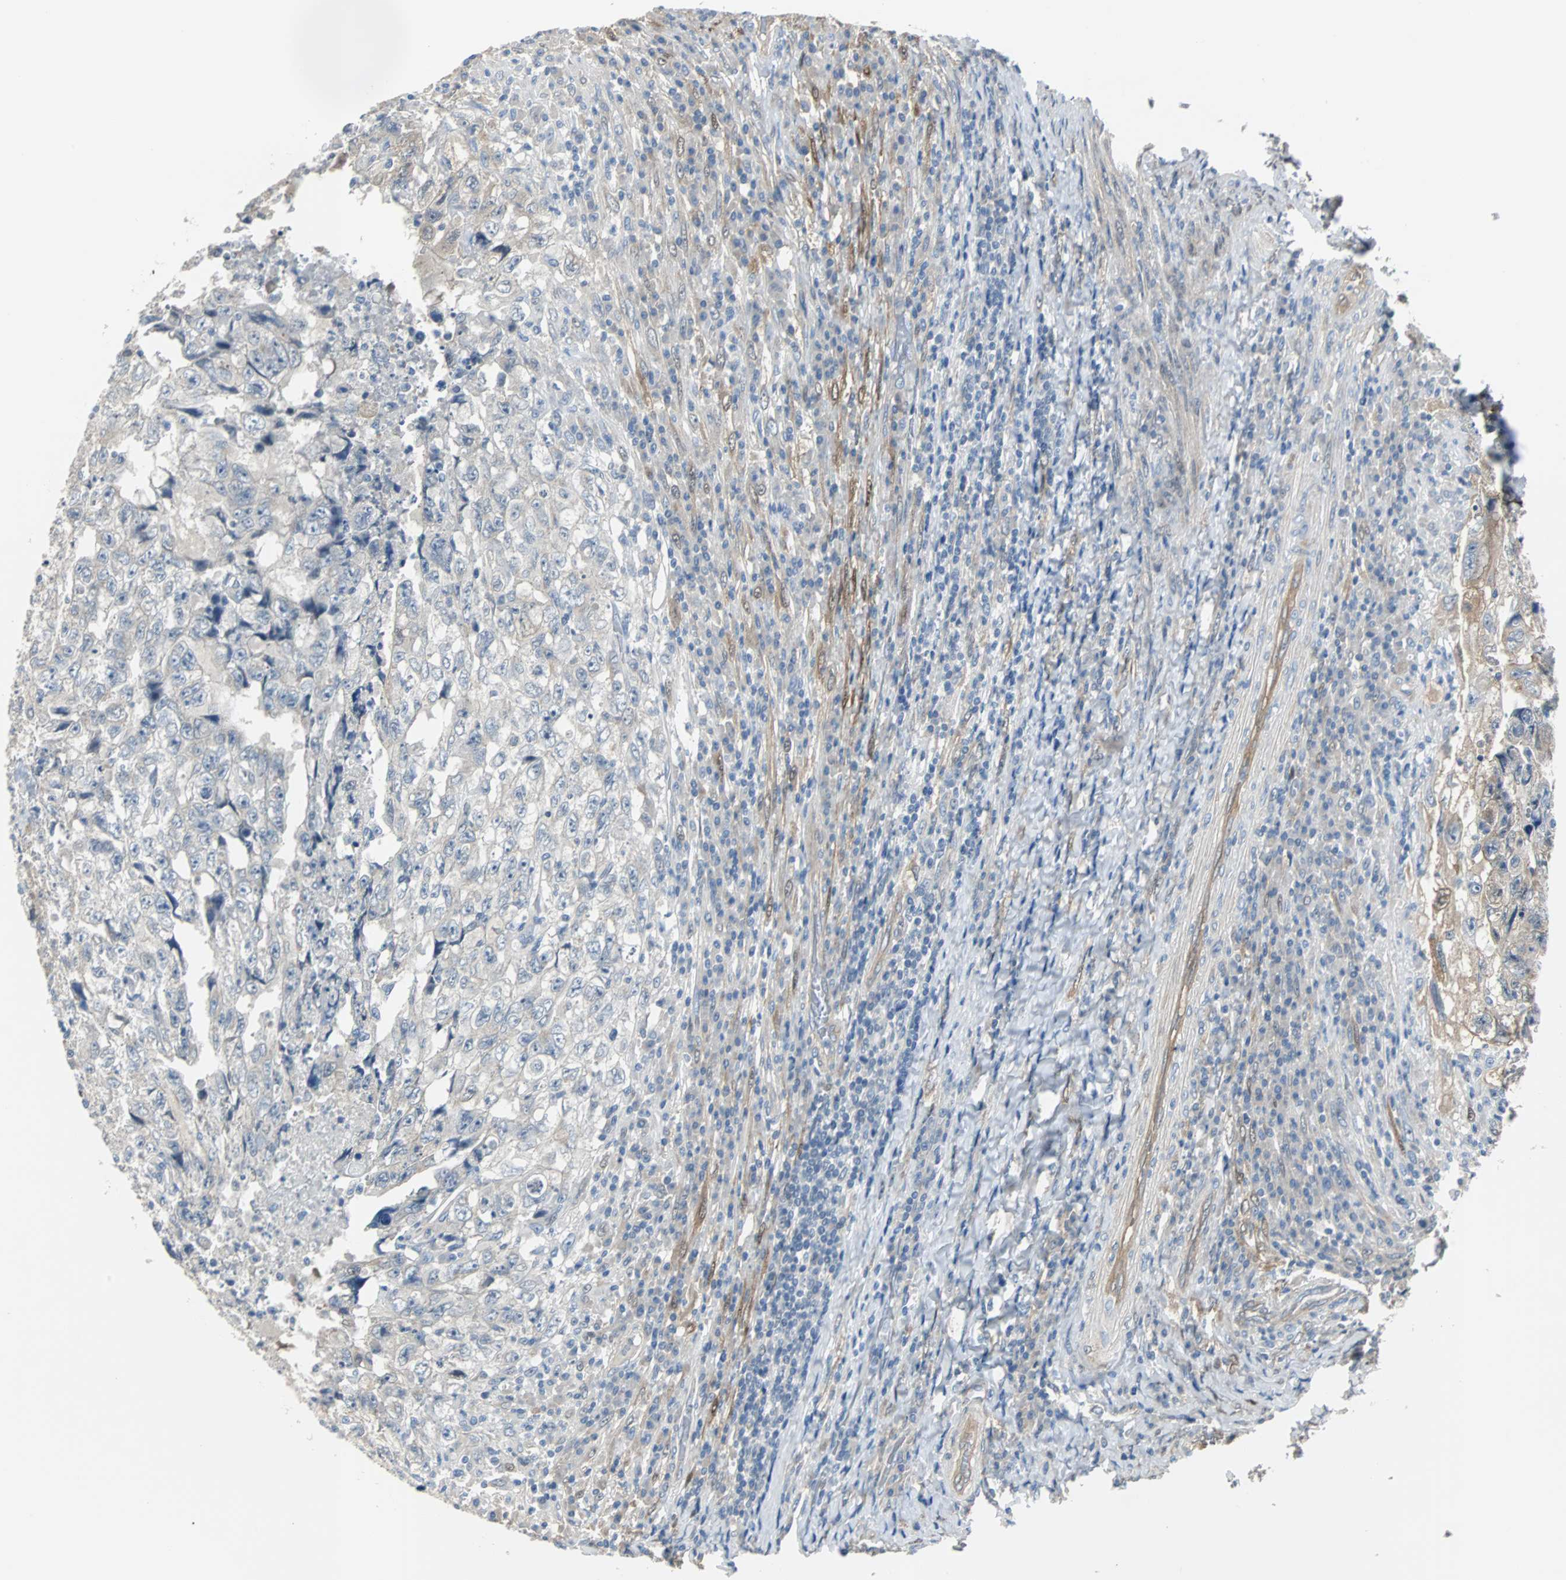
{"staining": {"intensity": "weak", "quantity": "<25%", "location": "cytoplasmic/membranous"}, "tissue": "testis cancer", "cell_type": "Tumor cells", "image_type": "cancer", "snomed": [{"axis": "morphology", "description": "Necrosis, NOS"}, {"axis": "morphology", "description": "Carcinoma, Embryonal, NOS"}, {"axis": "topography", "description": "Testis"}], "caption": "The image shows no significant expression in tumor cells of testis cancer (embryonal carcinoma). (DAB (3,3'-diaminobenzidine) immunohistochemistry, high magnification).", "gene": "FHL2", "patient": {"sex": "male", "age": 19}}